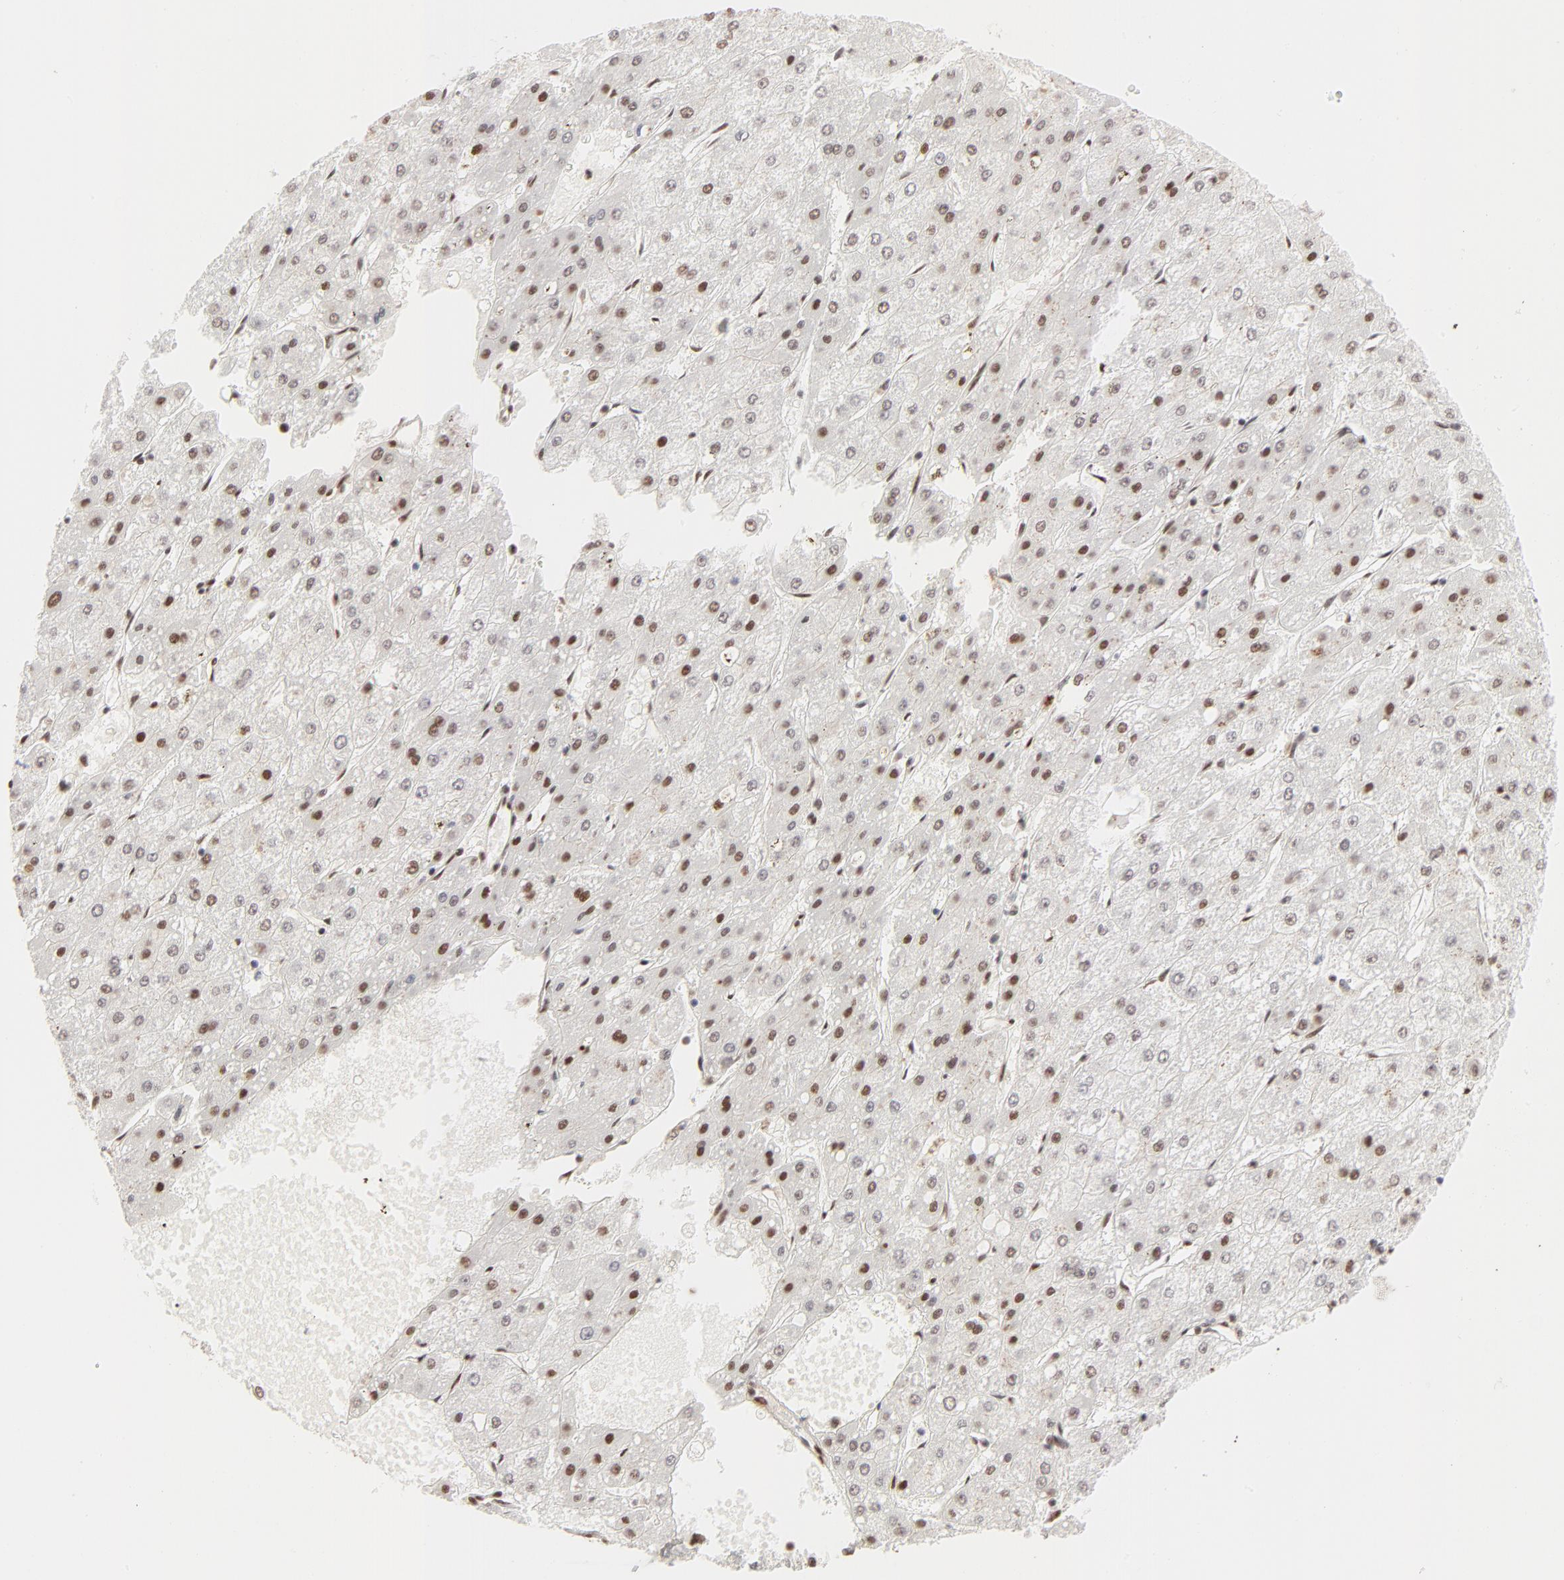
{"staining": {"intensity": "strong", "quantity": ">75%", "location": "nuclear"}, "tissue": "liver cancer", "cell_type": "Tumor cells", "image_type": "cancer", "snomed": [{"axis": "morphology", "description": "Carcinoma, Hepatocellular, NOS"}, {"axis": "topography", "description": "Liver"}], "caption": "The photomicrograph shows staining of hepatocellular carcinoma (liver), revealing strong nuclear protein staining (brown color) within tumor cells.", "gene": "TARDBP", "patient": {"sex": "female", "age": 52}}